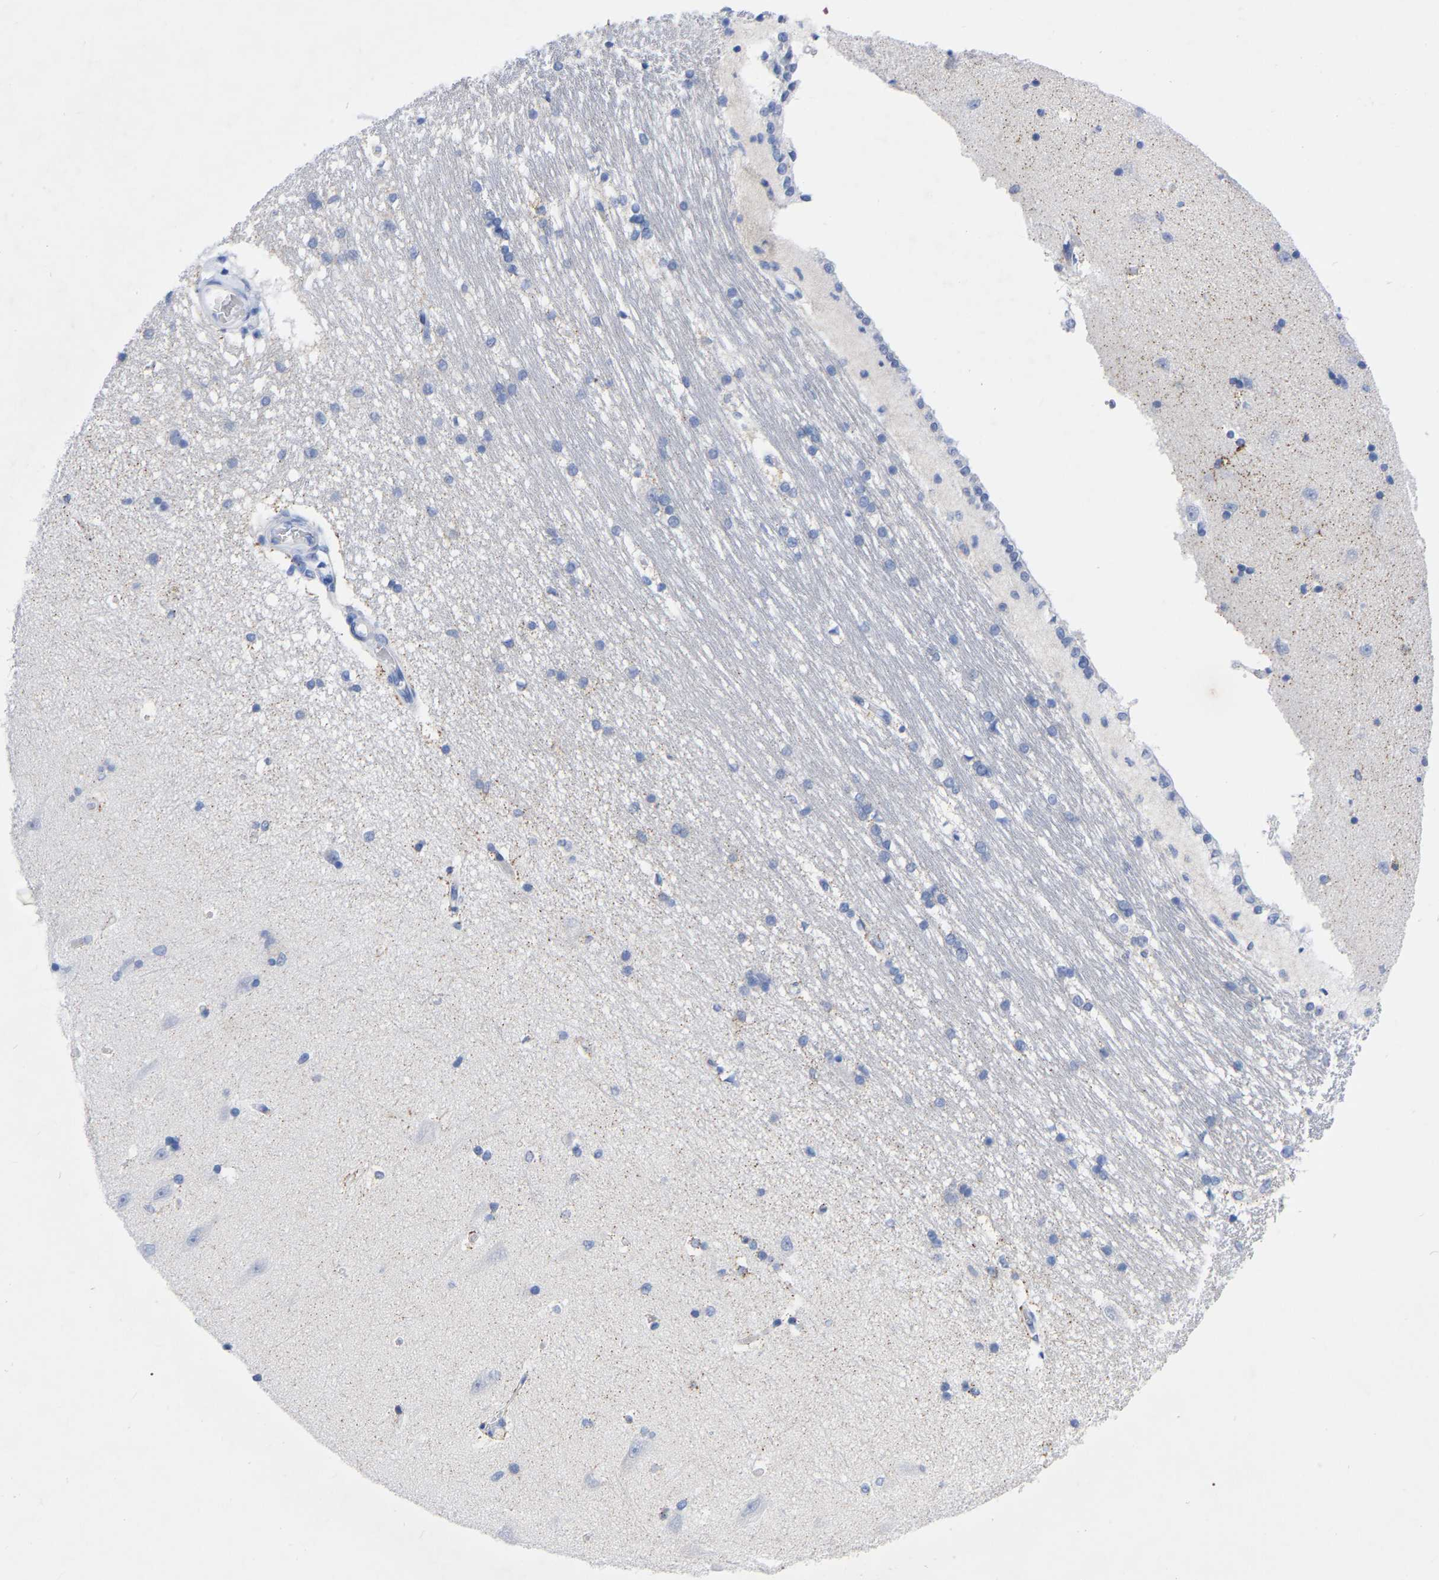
{"staining": {"intensity": "negative", "quantity": "none", "location": "none"}, "tissue": "hippocampus", "cell_type": "Glial cells", "image_type": "normal", "snomed": [{"axis": "morphology", "description": "Normal tissue, NOS"}, {"axis": "topography", "description": "Hippocampus"}], "caption": "IHC photomicrograph of benign hippocampus stained for a protein (brown), which displays no expression in glial cells.", "gene": "ZNF629", "patient": {"sex": "male", "age": 45}}